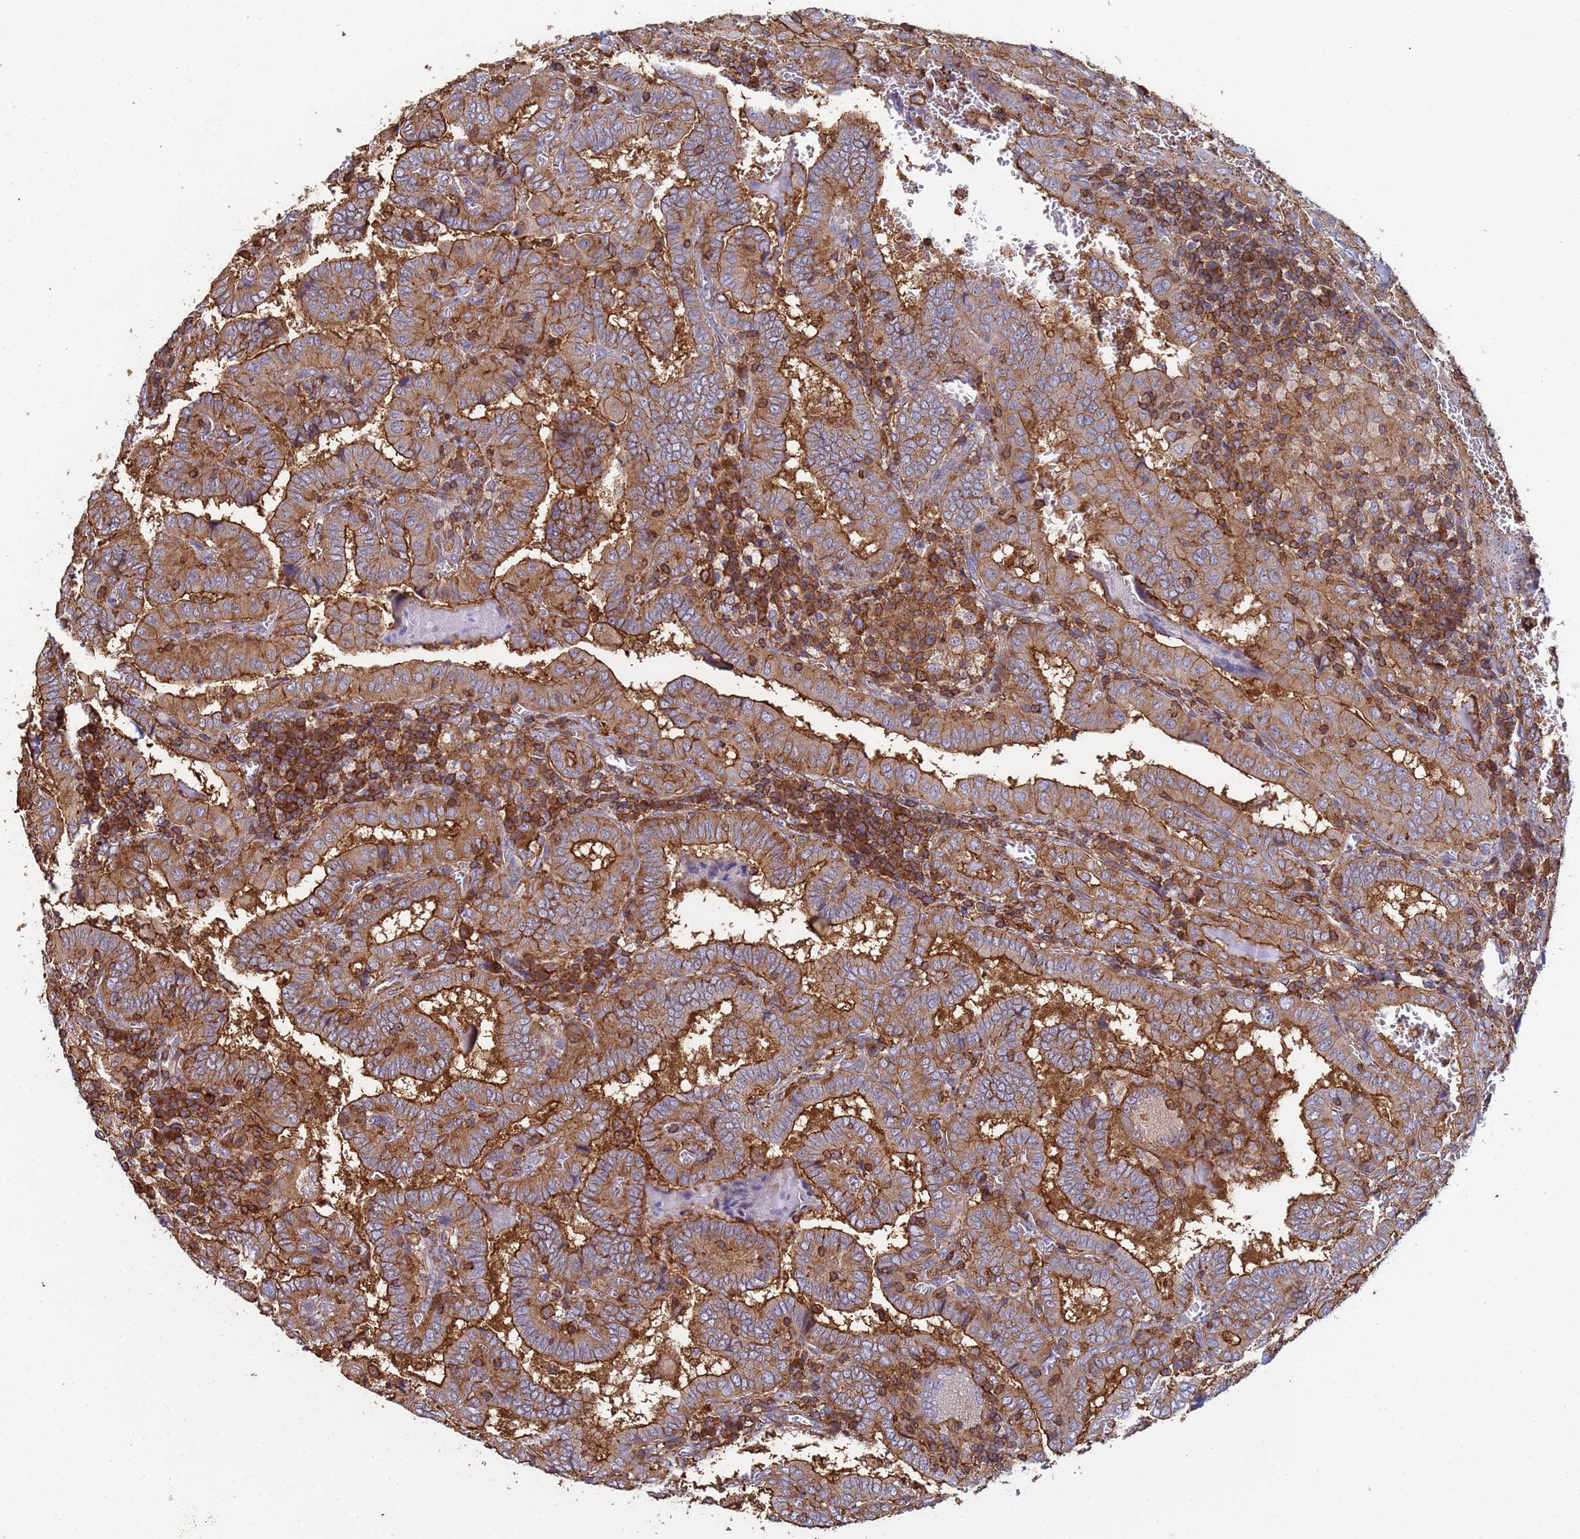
{"staining": {"intensity": "strong", "quantity": ">75%", "location": "cytoplasmic/membranous"}, "tissue": "thyroid cancer", "cell_type": "Tumor cells", "image_type": "cancer", "snomed": [{"axis": "morphology", "description": "Papillary adenocarcinoma, NOS"}, {"axis": "topography", "description": "Thyroid gland"}], "caption": "Protein positivity by immunohistochemistry (IHC) demonstrates strong cytoplasmic/membranous staining in about >75% of tumor cells in thyroid cancer (papillary adenocarcinoma).", "gene": "ZNG1B", "patient": {"sex": "female", "age": 72}}